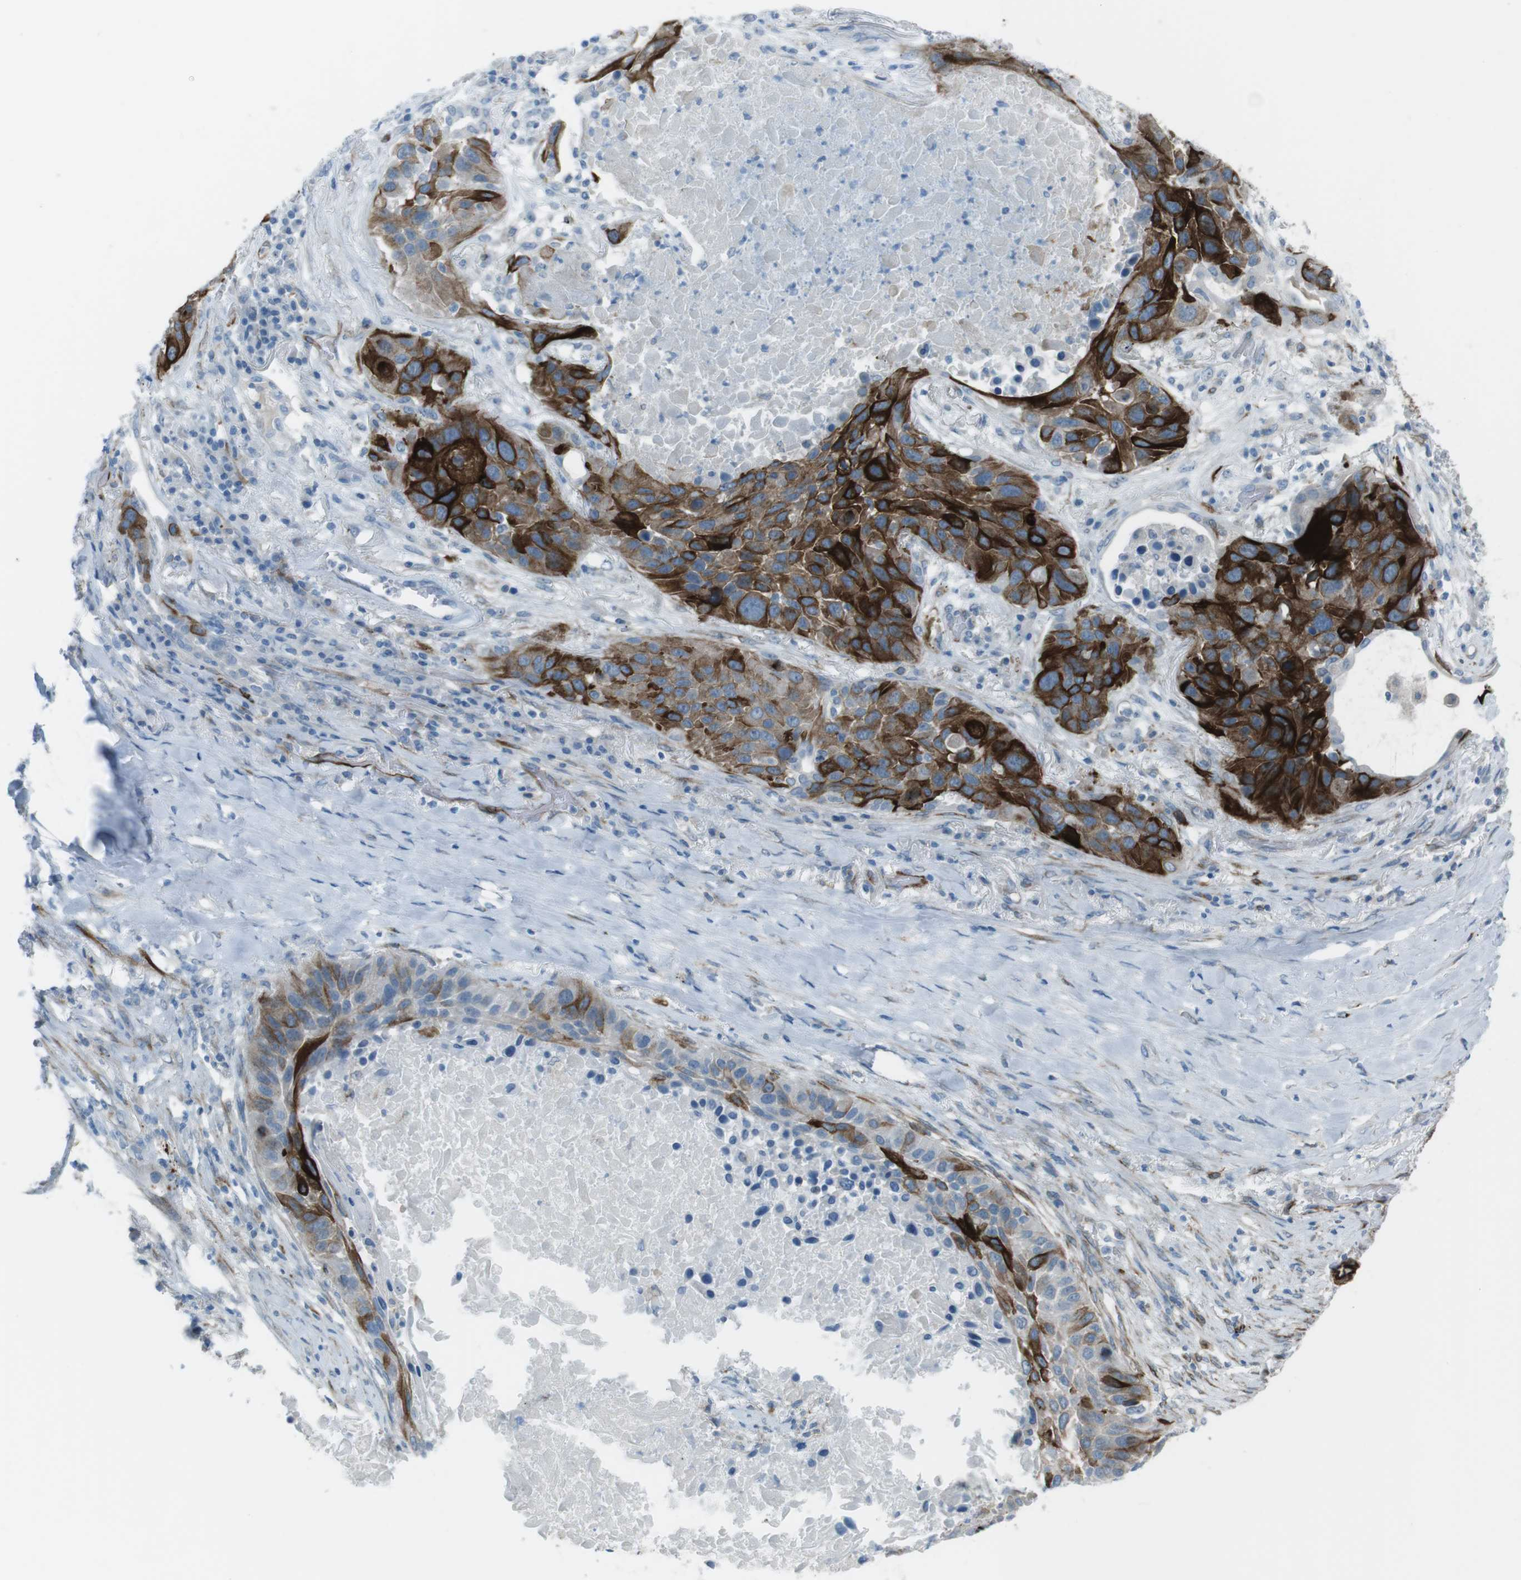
{"staining": {"intensity": "strong", "quantity": ">75%", "location": "cytoplasmic/membranous"}, "tissue": "lung cancer", "cell_type": "Tumor cells", "image_type": "cancer", "snomed": [{"axis": "morphology", "description": "Squamous cell carcinoma, NOS"}, {"axis": "topography", "description": "Lung"}], "caption": "Lung cancer stained for a protein displays strong cytoplasmic/membranous positivity in tumor cells.", "gene": "TUBB2A", "patient": {"sex": "male", "age": 57}}